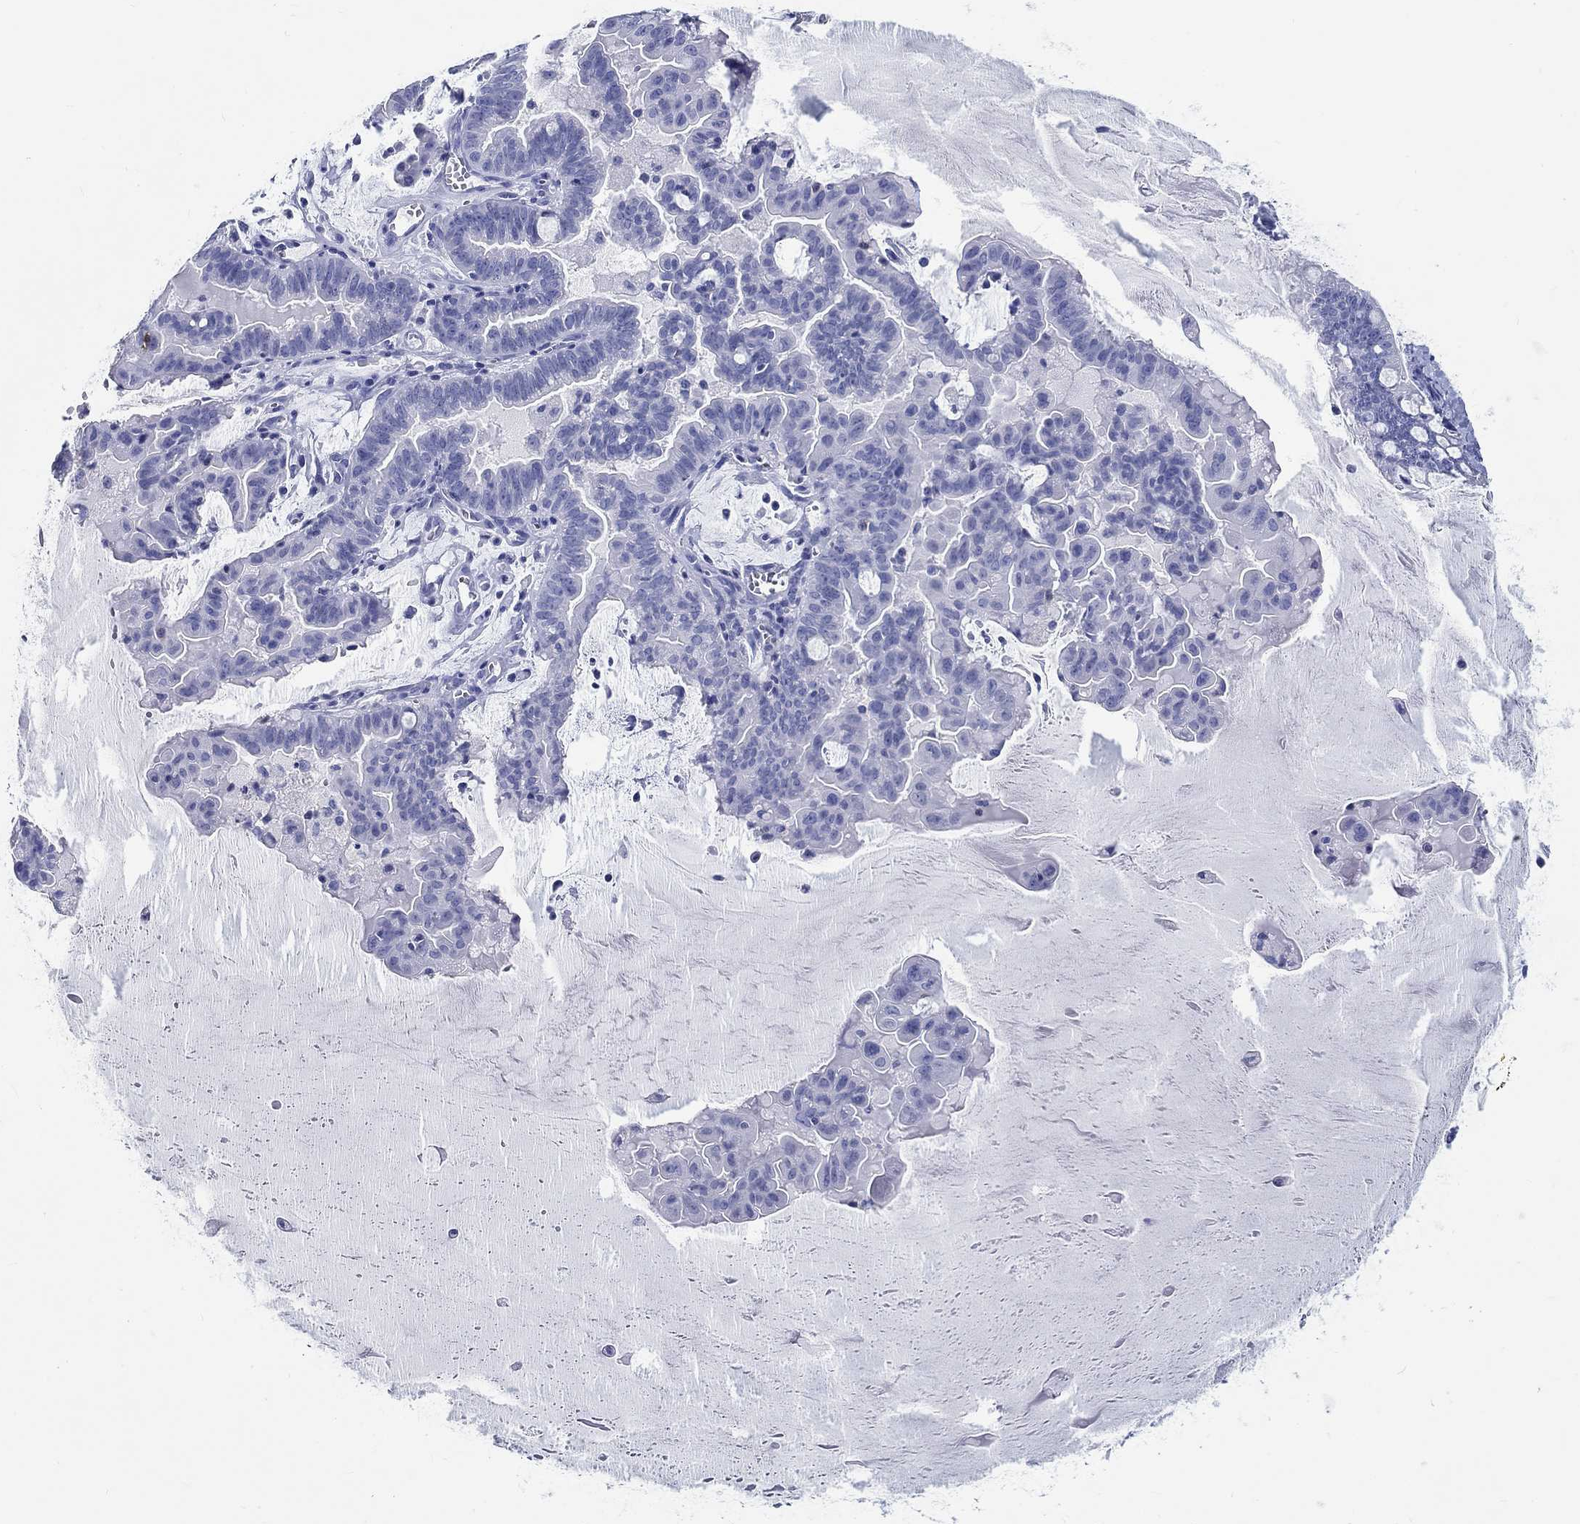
{"staining": {"intensity": "negative", "quantity": "none", "location": "none"}, "tissue": "ovarian cancer", "cell_type": "Tumor cells", "image_type": "cancer", "snomed": [{"axis": "morphology", "description": "Cystadenocarcinoma, mucinous, NOS"}, {"axis": "topography", "description": "Ovary"}], "caption": "Immunohistochemistry photomicrograph of neoplastic tissue: ovarian cancer (mucinous cystadenocarcinoma) stained with DAB exhibits no significant protein expression in tumor cells.", "gene": "FBXO2", "patient": {"sex": "female", "age": 63}}